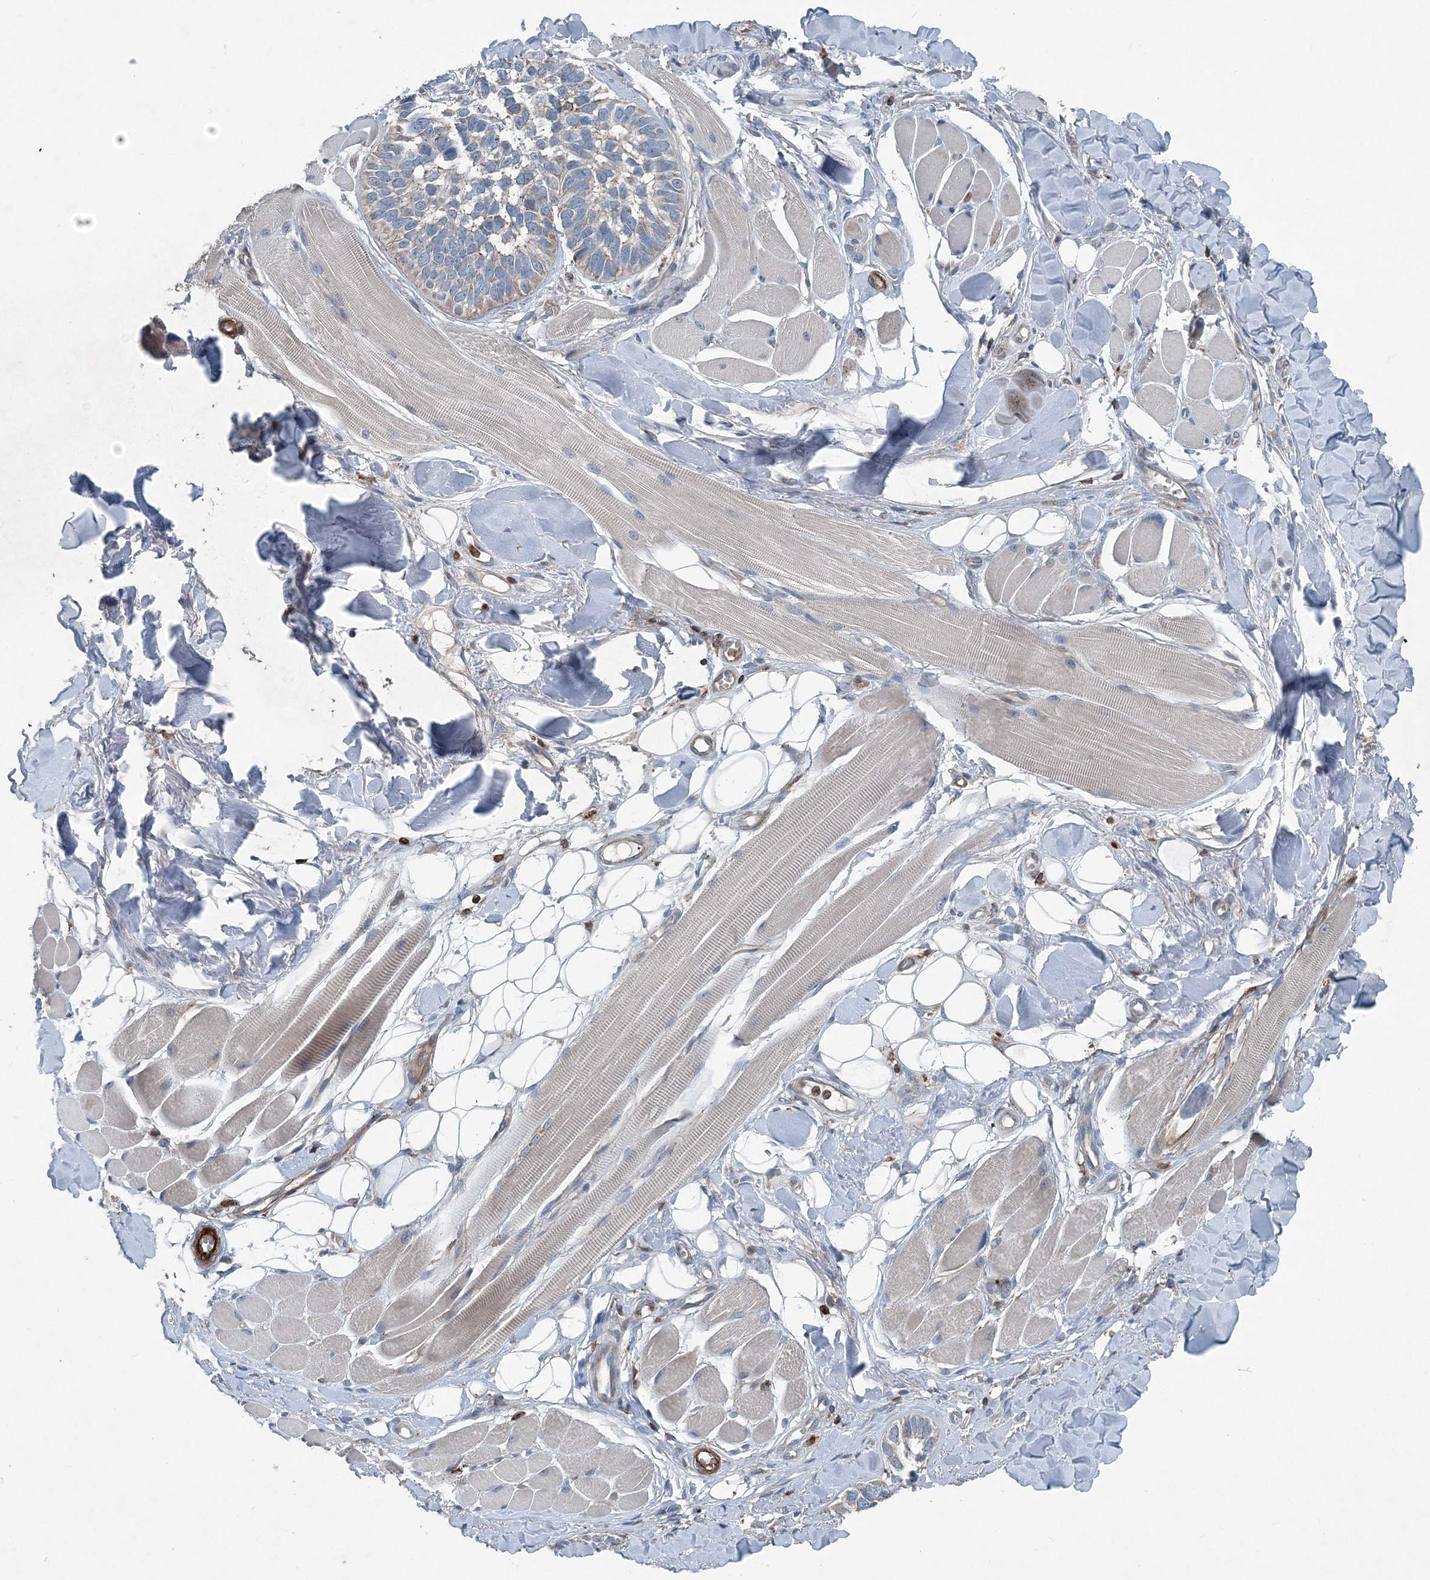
{"staining": {"intensity": "negative", "quantity": "none", "location": "none"}, "tissue": "skin cancer", "cell_type": "Tumor cells", "image_type": "cancer", "snomed": [{"axis": "morphology", "description": "Basal cell carcinoma"}, {"axis": "topography", "description": "Skin"}], "caption": "DAB (3,3'-diaminobenzidine) immunohistochemical staining of human skin basal cell carcinoma exhibits no significant expression in tumor cells. Nuclei are stained in blue.", "gene": "DGUOK", "patient": {"sex": "male", "age": 62}}